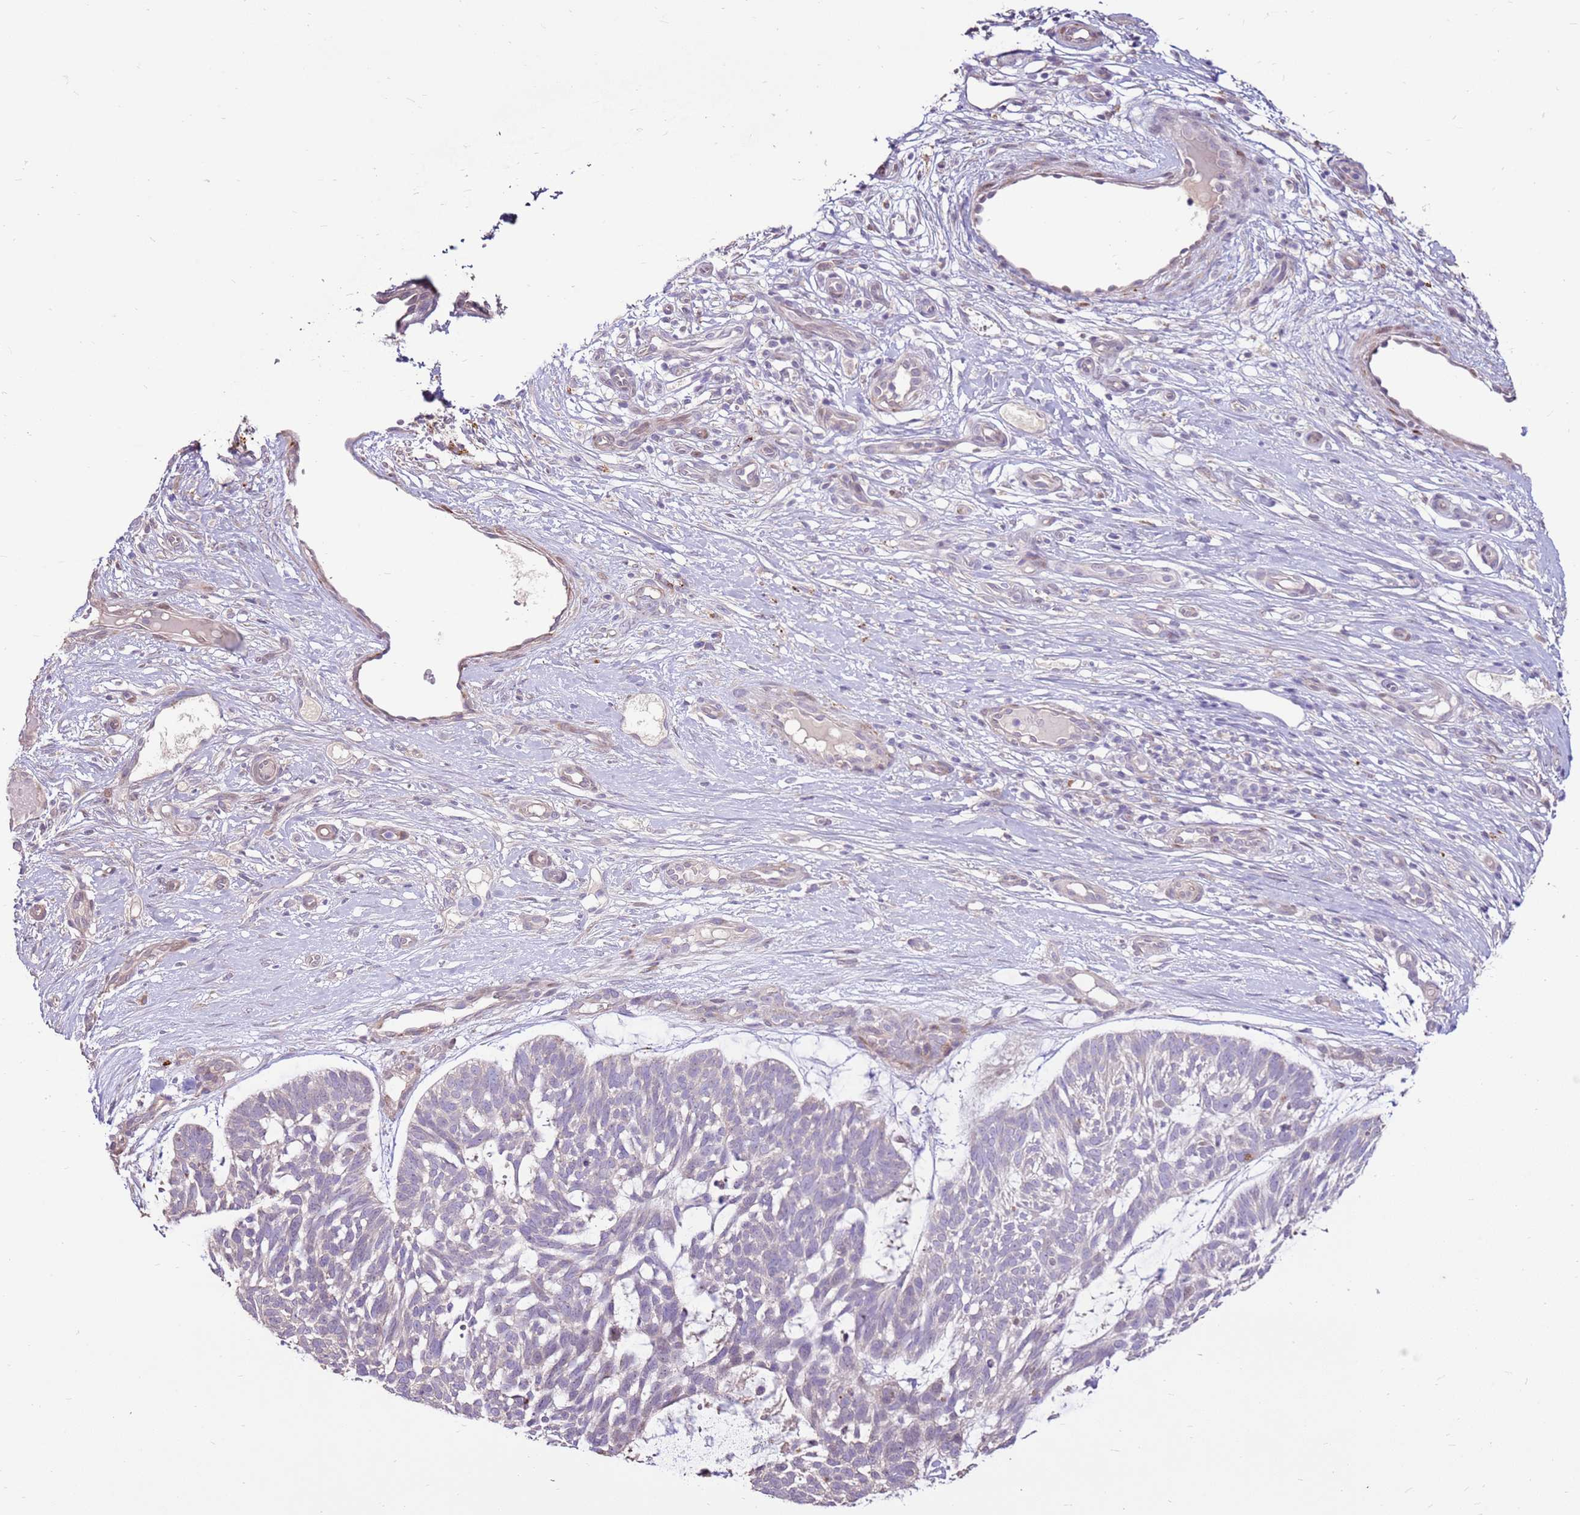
{"staining": {"intensity": "negative", "quantity": "none", "location": "none"}, "tissue": "skin cancer", "cell_type": "Tumor cells", "image_type": "cancer", "snomed": [{"axis": "morphology", "description": "Basal cell carcinoma"}, {"axis": "topography", "description": "Skin"}], "caption": "IHC photomicrograph of neoplastic tissue: skin cancer (basal cell carcinoma) stained with DAB (3,3'-diaminobenzidine) exhibits no significant protein staining in tumor cells.", "gene": "LGI4", "patient": {"sex": "male", "age": 88}}